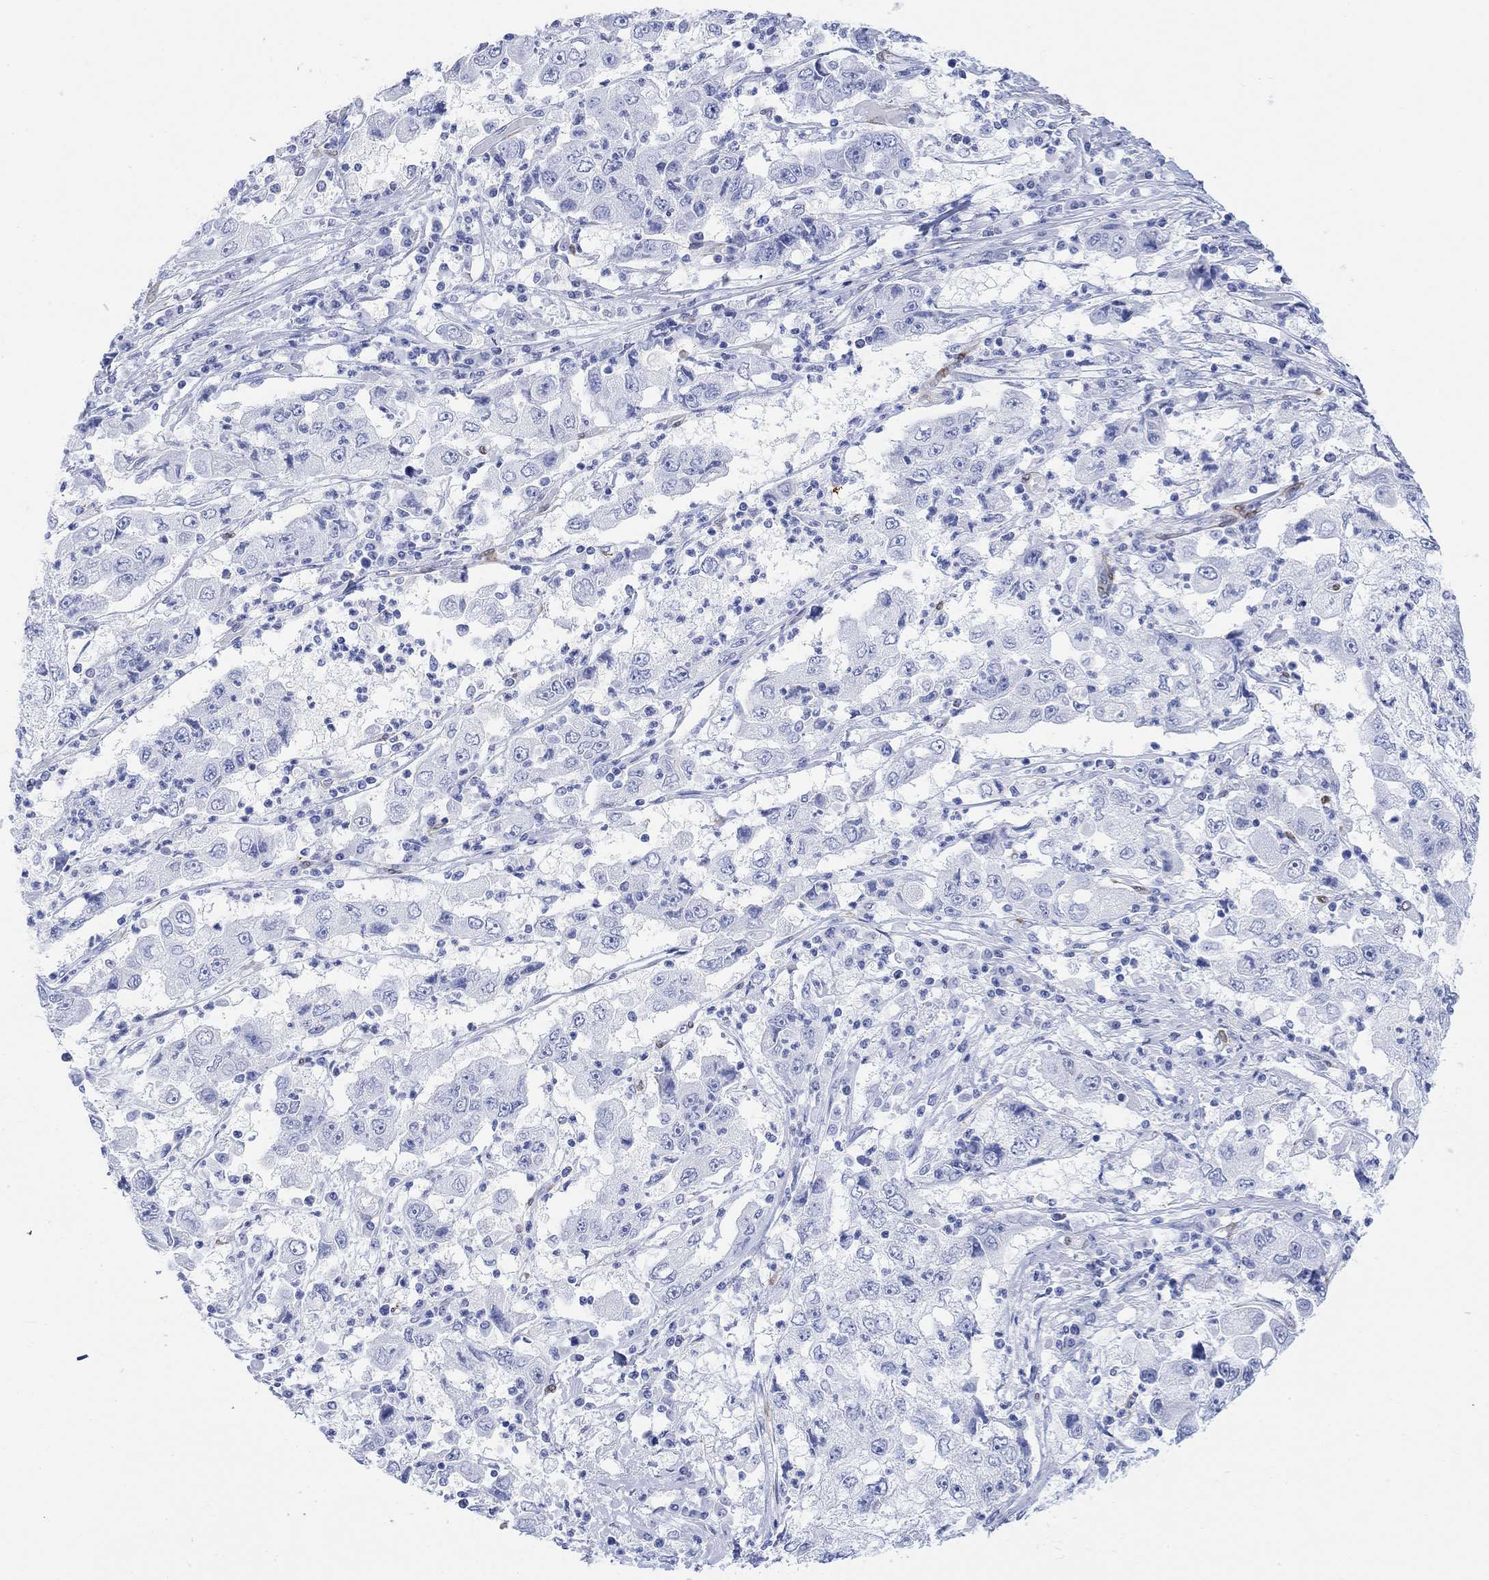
{"staining": {"intensity": "negative", "quantity": "none", "location": "none"}, "tissue": "cervical cancer", "cell_type": "Tumor cells", "image_type": "cancer", "snomed": [{"axis": "morphology", "description": "Squamous cell carcinoma, NOS"}, {"axis": "topography", "description": "Cervix"}], "caption": "Human cervical cancer stained for a protein using IHC demonstrates no expression in tumor cells.", "gene": "TPPP3", "patient": {"sex": "female", "age": 36}}